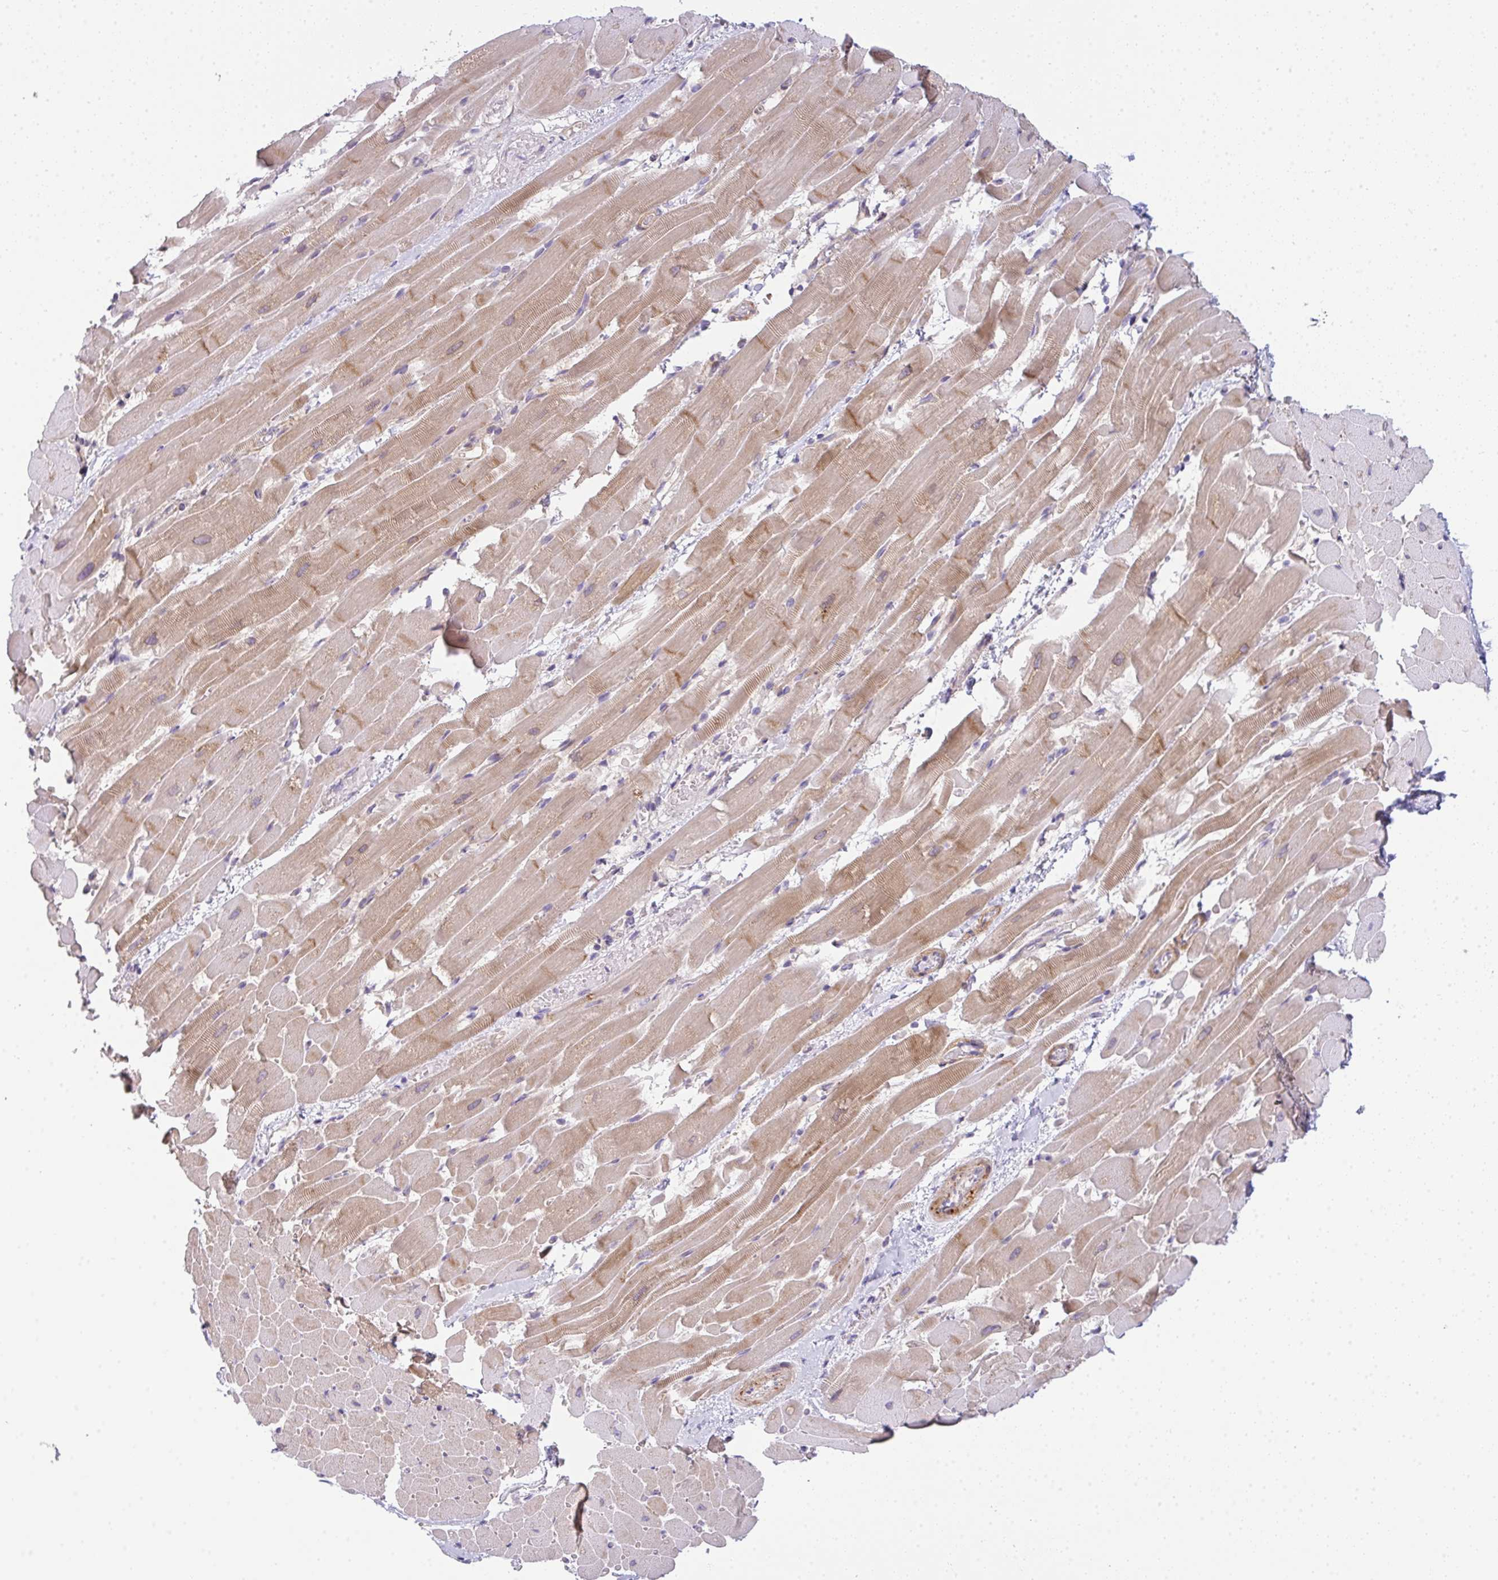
{"staining": {"intensity": "moderate", "quantity": ">75%", "location": "cytoplasmic/membranous"}, "tissue": "heart muscle", "cell_type": "Cardiomyocytes", "image_type": "normal", "snomed": [{"axis": "morphology", "description": "Normal tissue, NOS"}, {"axis": "topography", "description": "Heart"}], "caption": "Protein analysis of benign heart muscle shows moderate cytoplasmic/membranous staining in about >75% of cardiomyocytes. The staining is performed using DAB brown chromogen to label protein expression. The nuclei are counter-stained blue using hematoxylin.", "gene": "FILIP1", "patient": {"sex": "male", "age": 37}}